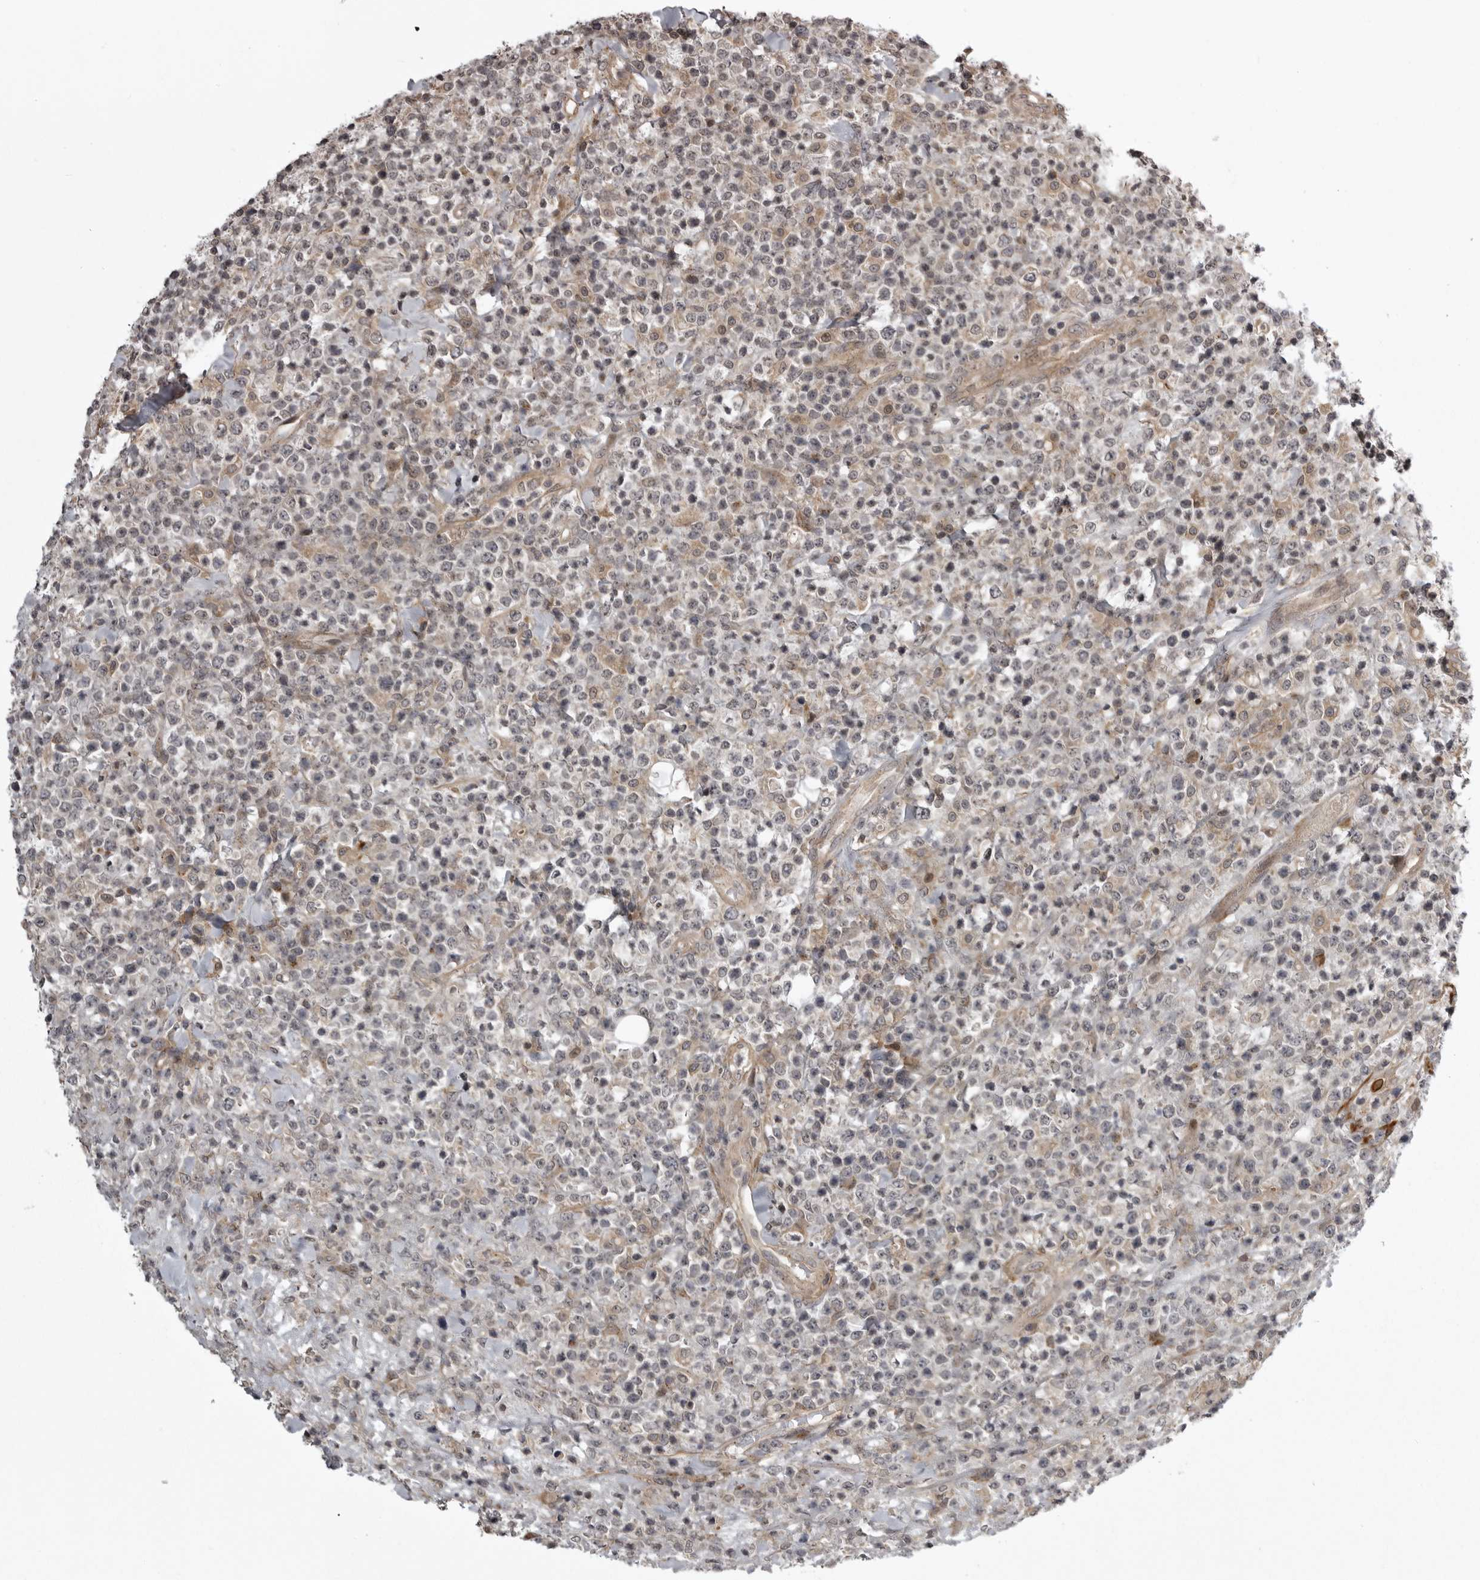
{"staining": {"intensity": "negative", "quantity": "none", "location": "none"}, "tissue": "lymphoma", "cell_type": "Tumor cells", "image_type": "cancer", "snomed": [{"axis": "morphology", "description": "Malignant lymphoma, non-Hodgkin's type, High grade"}, {"axis": "topography", "description": "Colon"}], "caption": "Lymphoma stained for a protein using IHC exhibits no positivity tumor cells.", "gene": "SNX16", "patient": {"sex": "female", "age": 53}}